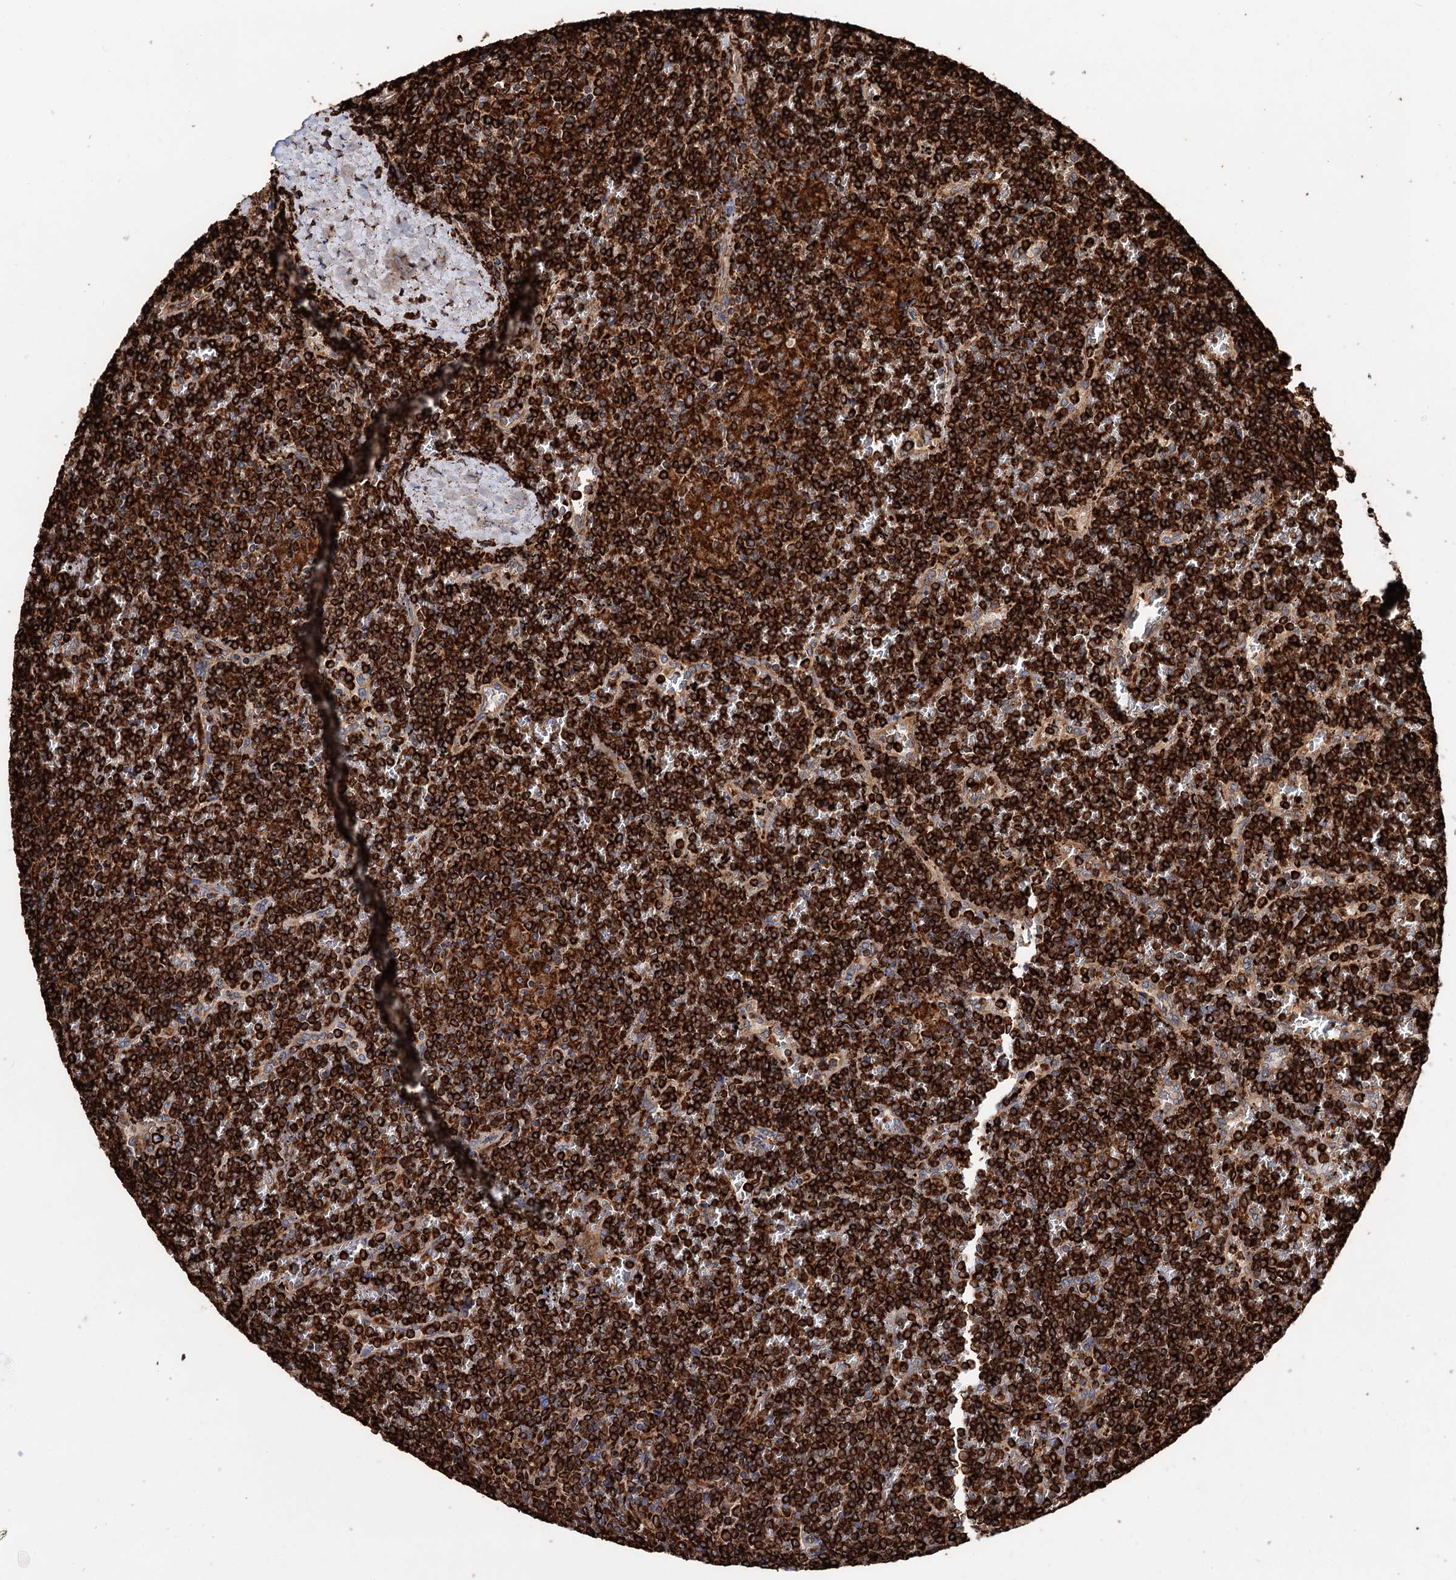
{"staining": {"intensity": "strong", "quantity": ">75%", "location": "cytoplasmic/membranous"}, "tissue": "lymphoma", "cell_type": "Tumor cells", "image_type": "cancer", "snomed": [{"axis": "morphology", "description": "Malignant lymphoma, non-Hodgkin's type, Low grade"}, {"axis": "topography", "description": "Spleen"}], "caption": "Immunohistochemistry histopathology image of lymphoma stained for a protein (brown), which displays high levels of strong cytoplasmic/membranous expression in approximately >75% of tumor cells.", "gene": "ERP29", "patient": {"sex": "female", "age": 19}}